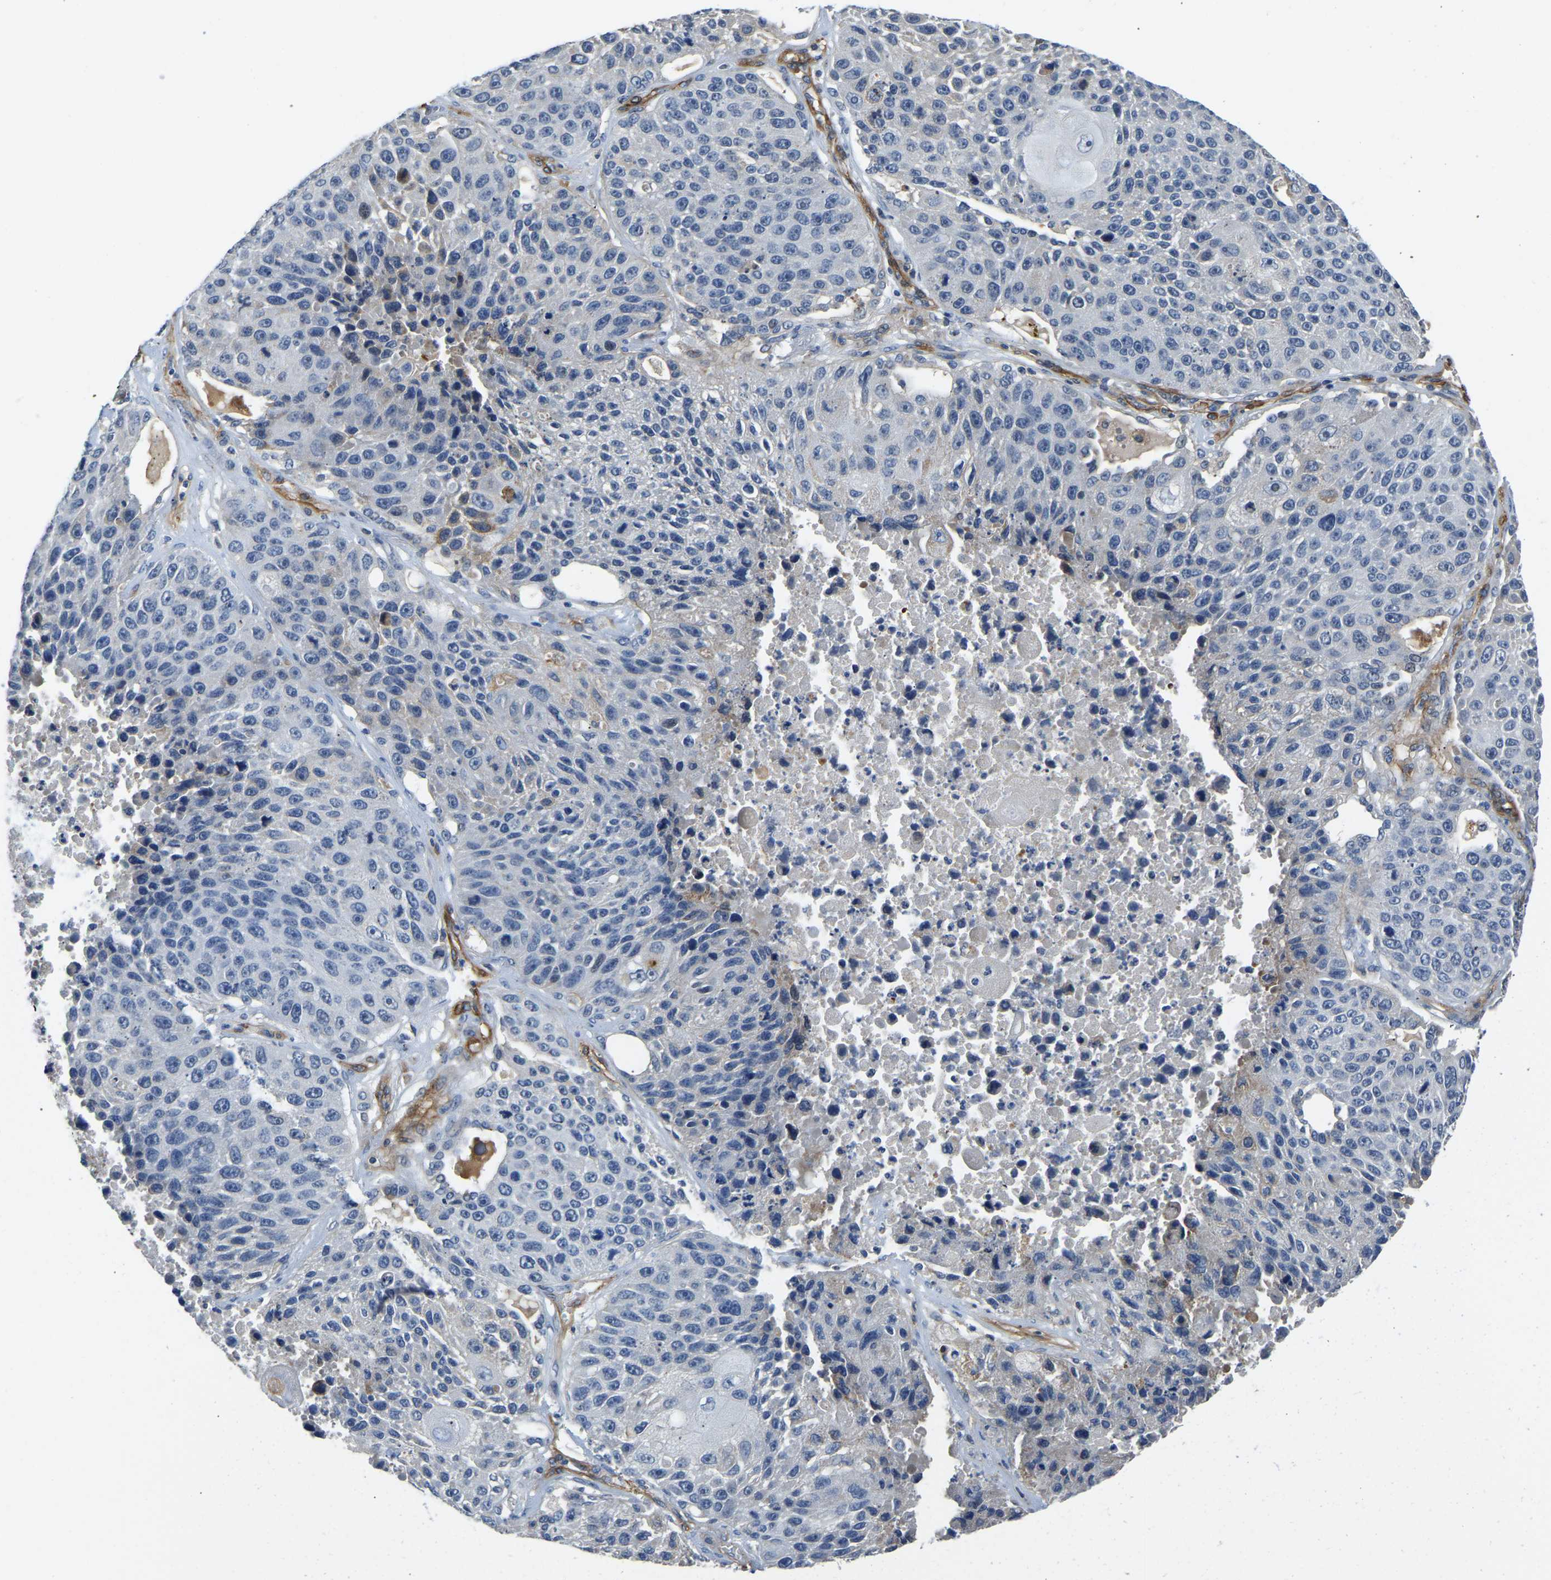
{"staining": {"intensity": "negative", "quantity": "none", "location": "none"}, "tissue": "lung cancer", "cell_type": "Tumor cells", "image_type": "cancer", "snomed": [{"axis": "morphology", "description": "Squamous cell carcinoma, NOS"}, {"axis": "topography", "description": "Lung"}], "caption": "An immunohistochemistry (IHC) micrograph of lung cancer (squamous cell carcinoma) is shown. There is no staining in tumor cells of lung cancer (squamous cell carcinoma). (Immunohistochemistry (ihc), brightfield microscopy, high magnification).", "gene": "LIAS", "patient": {"sex": "male", "age": 61}}